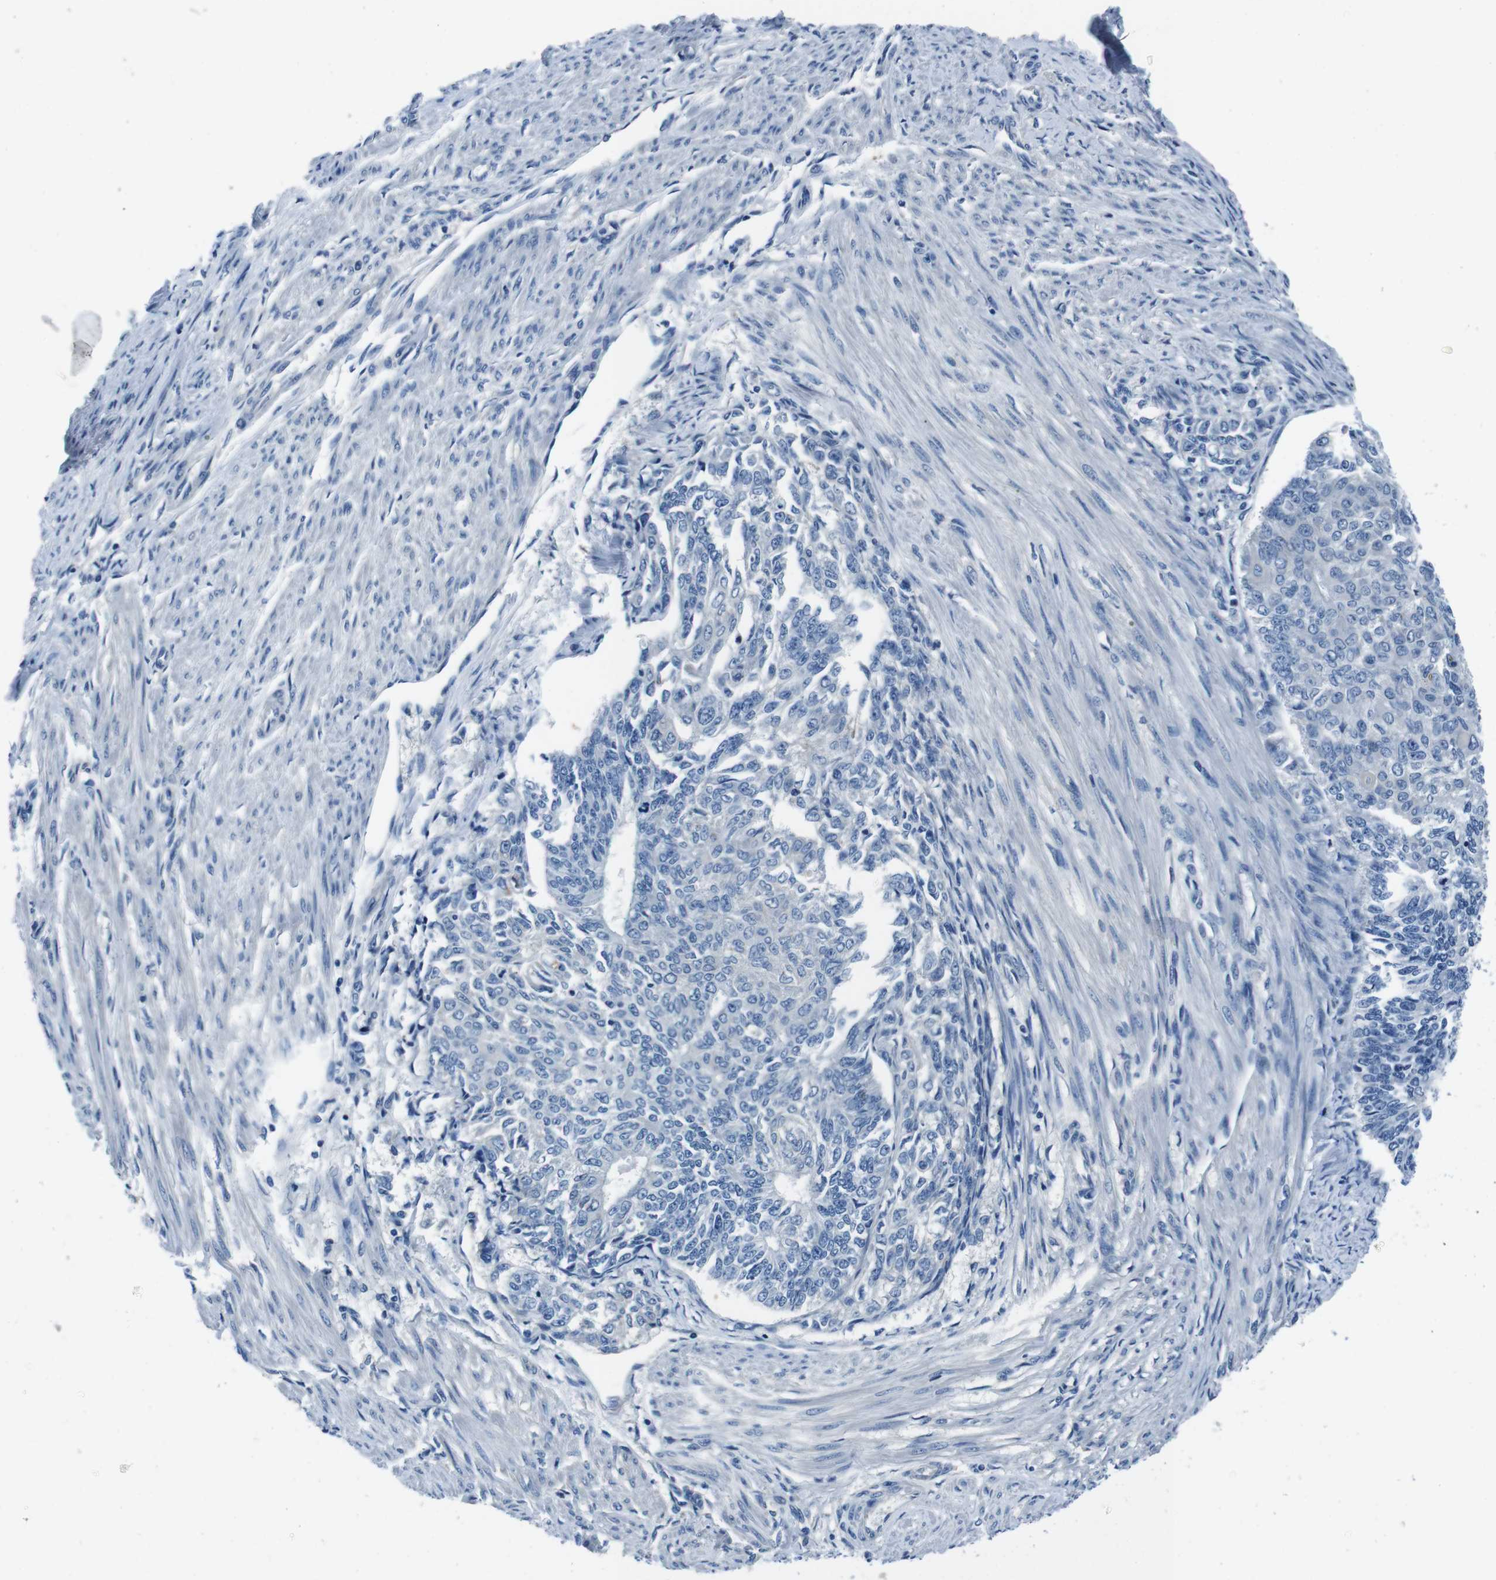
{"staining": {"intensity": "negative", "quantity": "none", "location": "none"}, "tissue": "endometrial cancer", "cell_type": "Tumor cells", "image_type": "cancer", "snomed": [{"axis": "morphology", "description": "Adenocarcinoma, NOS"}, {"axis": "topography", "description": "Endometrium"}], "caption": "Immunohistochemistry (IHC) of human endometrial adenocarcinoma shows no expression in tumor cells. (Brightfield microscopy of DAB immunohistochemistry (IHC) at high magnification).", "gene": "CASQ1", "patient": {"sex": "female", "age": 32}}